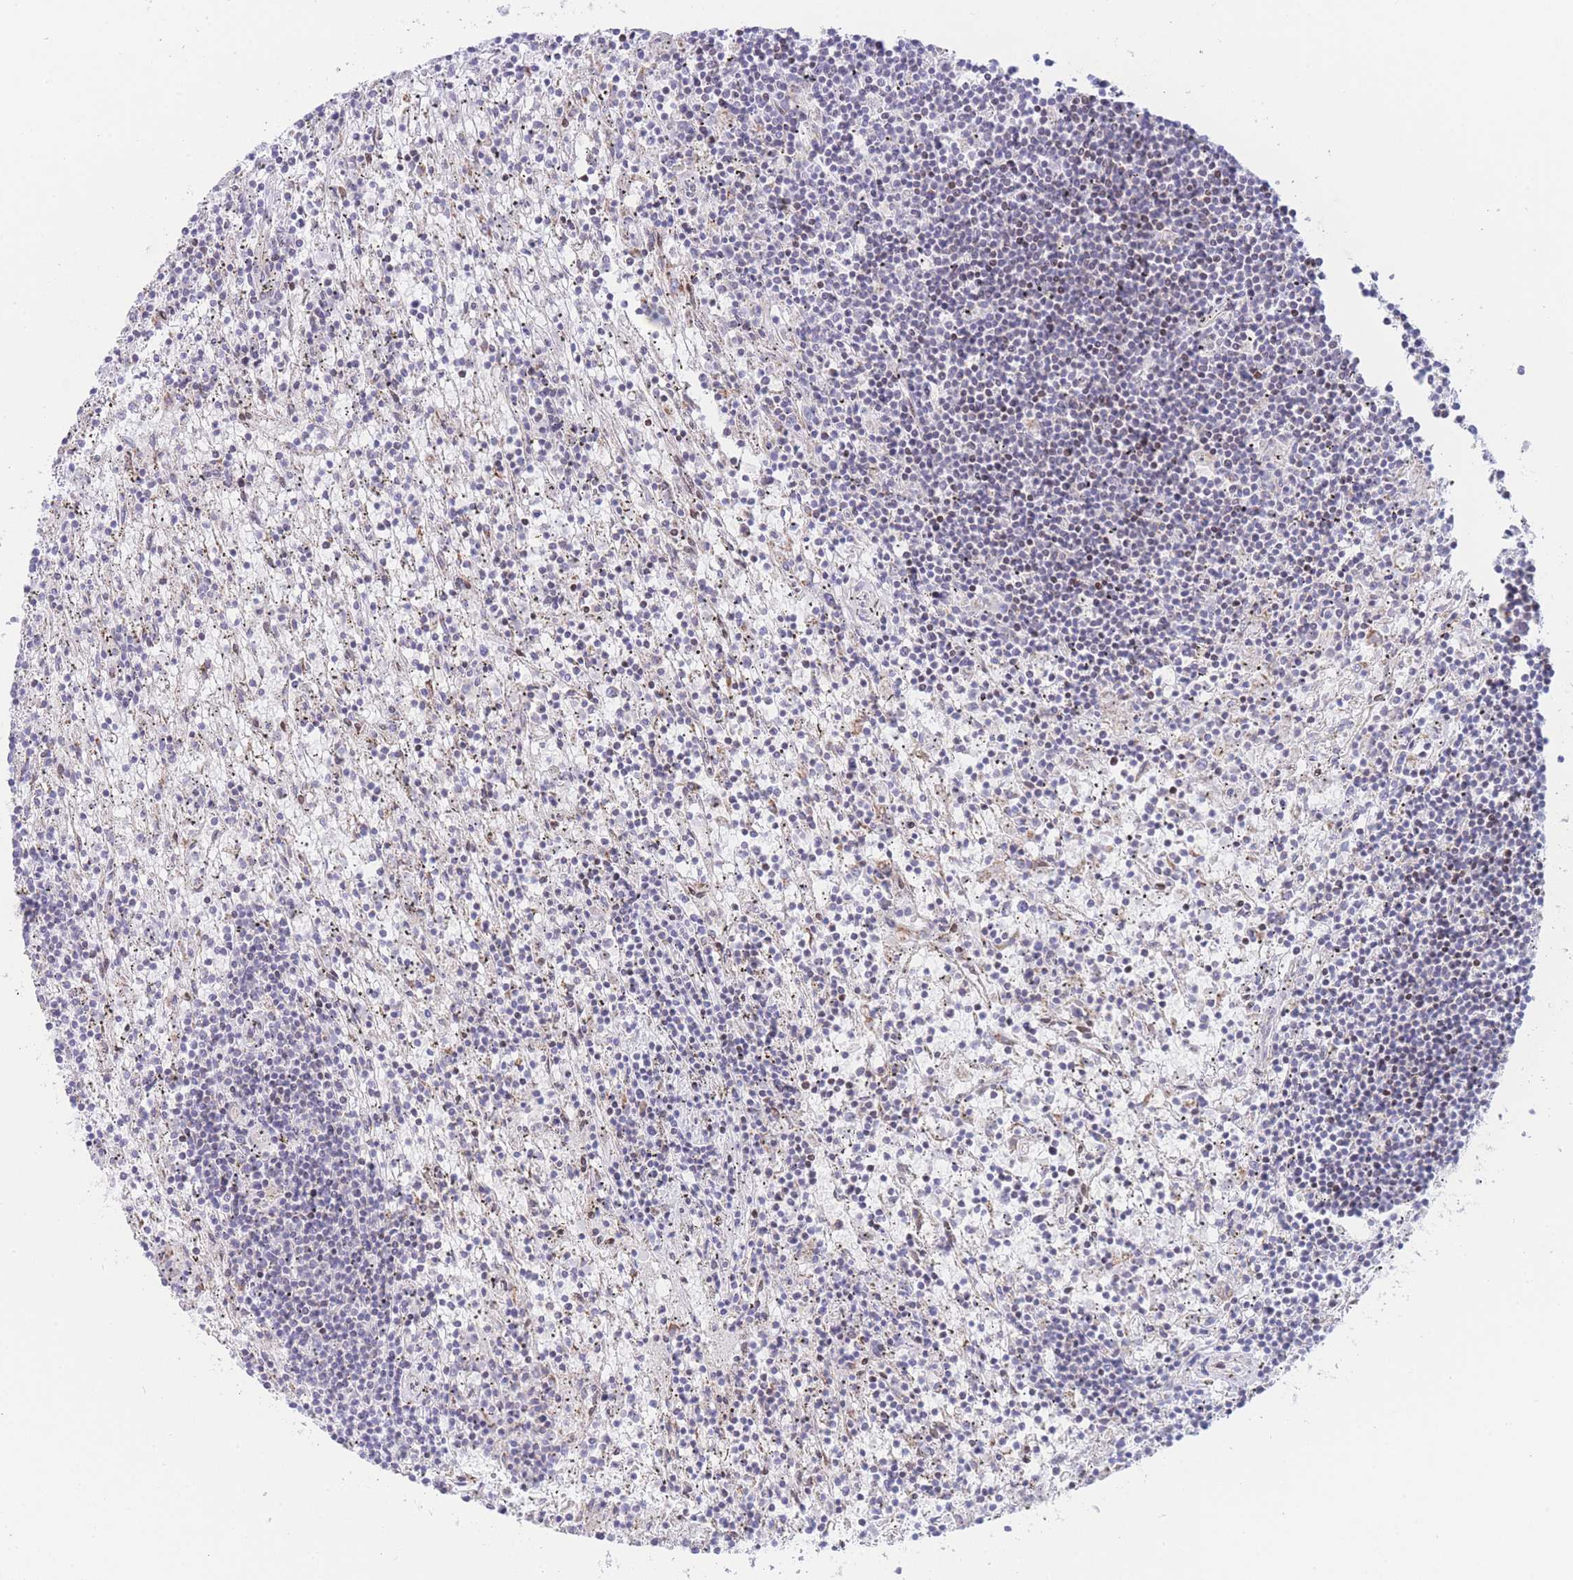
{"staining": {"intensity": "negative", "quantity": "none", "location": "none"}, "tissue": "lymphoma", "cell_type": "Tumor cells", "image_type": "cancer", "snomed": [{"axis": "morphology", "description": "Malignant lymphoma, non-Hodgkin's type, Low grade"}, {"axis": "topography", "description": "Spleen"}], "caption": "Protein analysis of lymphoma demonstrates no significant positivity in tumor cells.", "gene": "GPAM", "patient": {"sex": "male", "age": 76}}